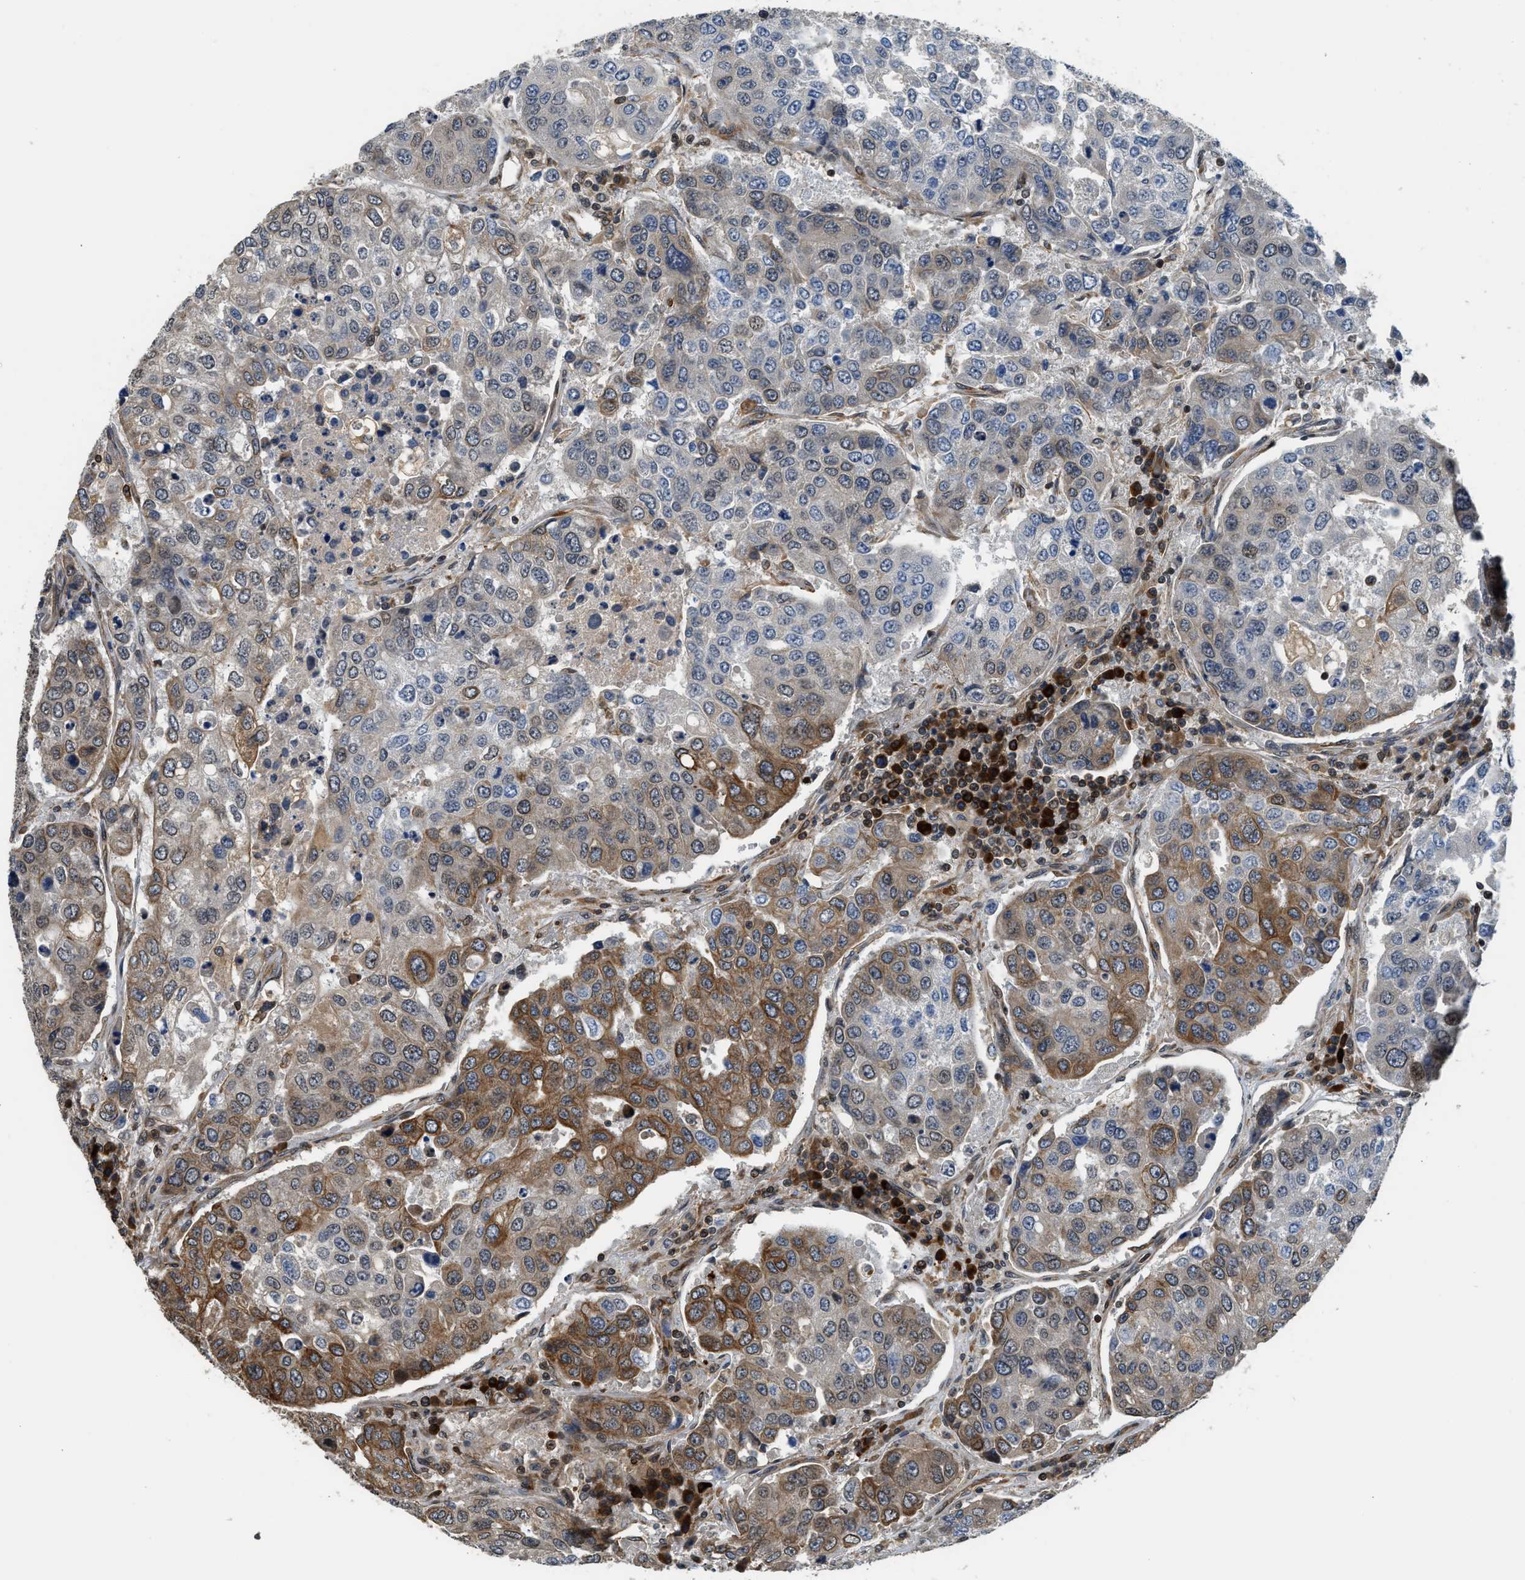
{"staining": {"intensity": "moderate", "quantity": "25%-75%", "location": "cytoplasmic/membranous"}, "tissue": "urothelial cancer", "cell_type": "Tumor cells", "image_type": "cancer", "snomed": [{"axis": "morphology", "description": "Urothelial carcinoma, High grade"}, {"axis": "topography", "description": "Lymph node"}, {"axis": "topography", "description": "Urinary bladder"}], "caption": "High-grade urothelial carcinoma stained with a protein marker demonstrates moderate staining in tumor cells.", "gene": "RETREG3", "patient": {"sex": "male", "age": 51}}